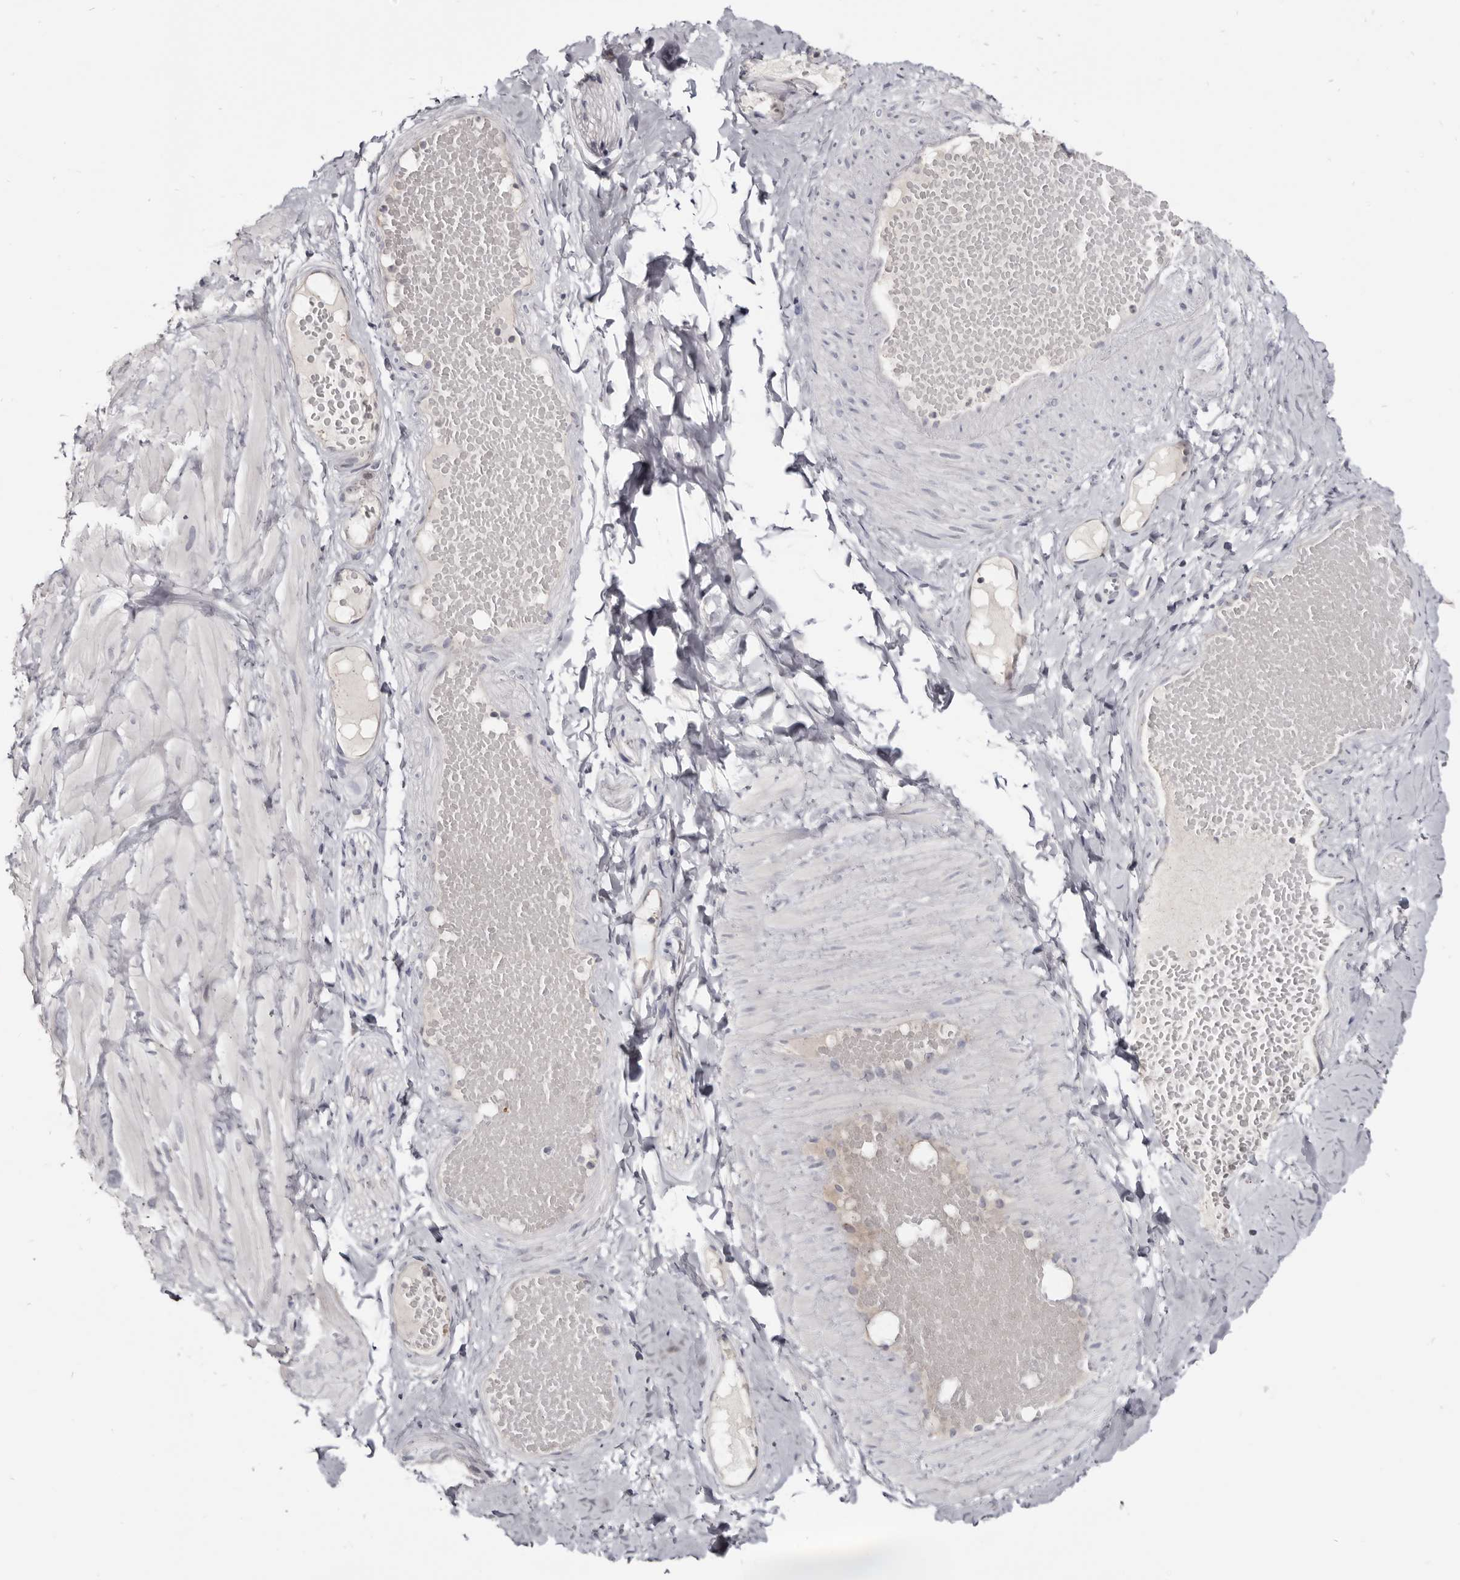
{"staining": {"intensity": "negative", "quantity": "none", "location": "none"}, "tissue": "adipose tissue", "cell_type": "Adipocytes", "image_type": "normal", "snomed": [{"axis": "morphology", "description": "Normal tissue, NOS"}, {"axis": "topography", "description": "Adipose tissue"}, {"axis": "topography", "description": "Vascular tissue"}, {"axis": "topography", "description": "Peripheral nerve tissue"}], "caption": "Immunohistochemical staining of benign adipose tissue shows no significant expression in adipocytes. (Stains: DAB (3,3'-diaminobenzidine) immunohistochemistry (IHC) with hematoxylin counter stain, Microscopy: brightfield microscopy at high magnification).", "gene": "CGN", "patient": {"sex": "male", "age": 25}}